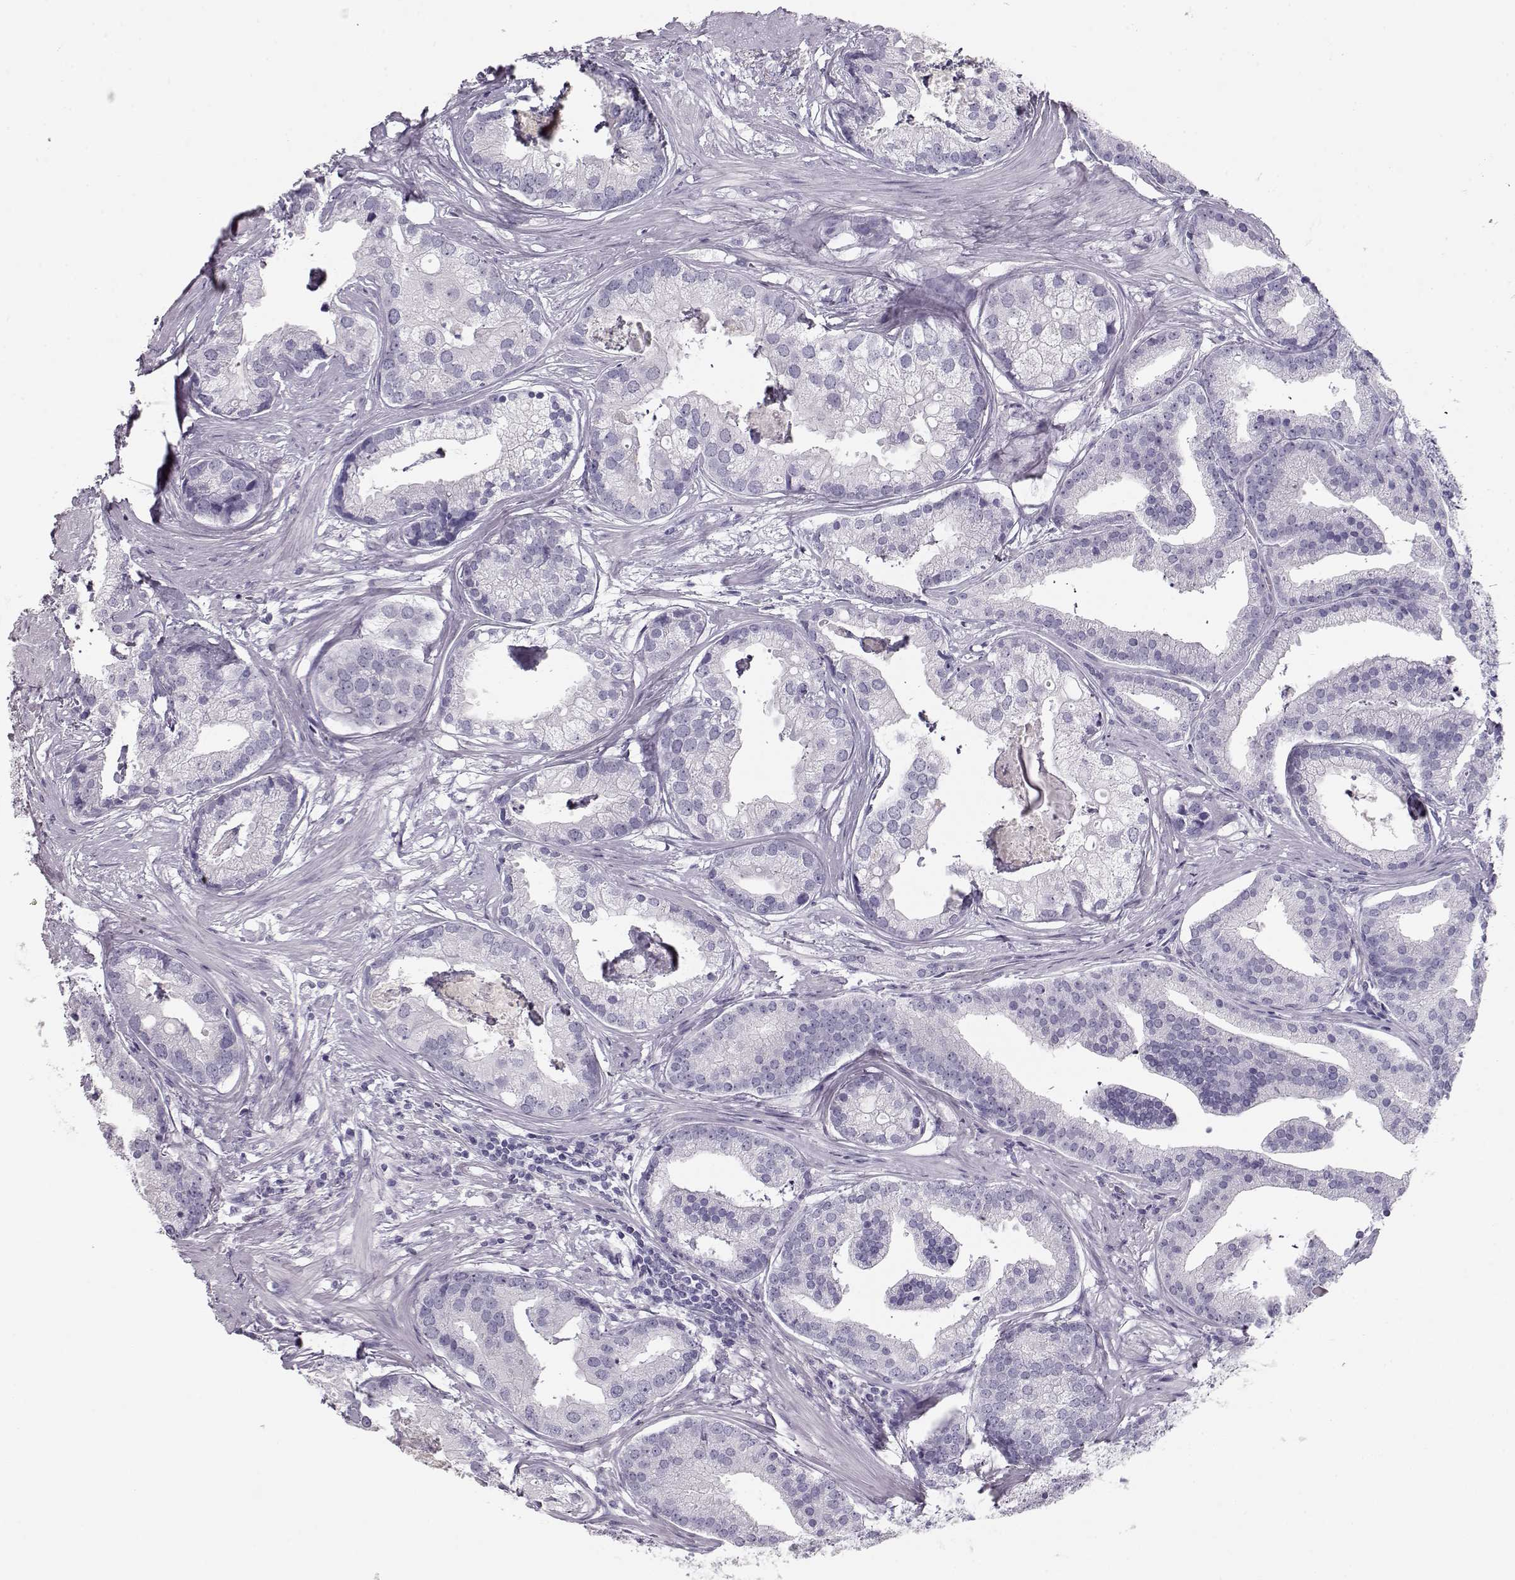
{"staining": {"intensity": "negative", "quantity": "none", "location": "none"}, "tissue": "prostate cancer", "cell_type": "Tumor cells", "image_type": "cancer", "snomed": [{"axis": "morphology", "description": "Adenocarcinoma, NOS"}, {"axis": "topography", "description": "Prostate and seminal vesicle, NOS"}, {"axis": "topography", "description": "Prostate"}], "caption": "Tumor cells are negative for brown protein staining in prostate cancer. Nuclei are stained in blue.", "gene": "MAGEC1", "patient": {"sex": "male", "age": 44}}